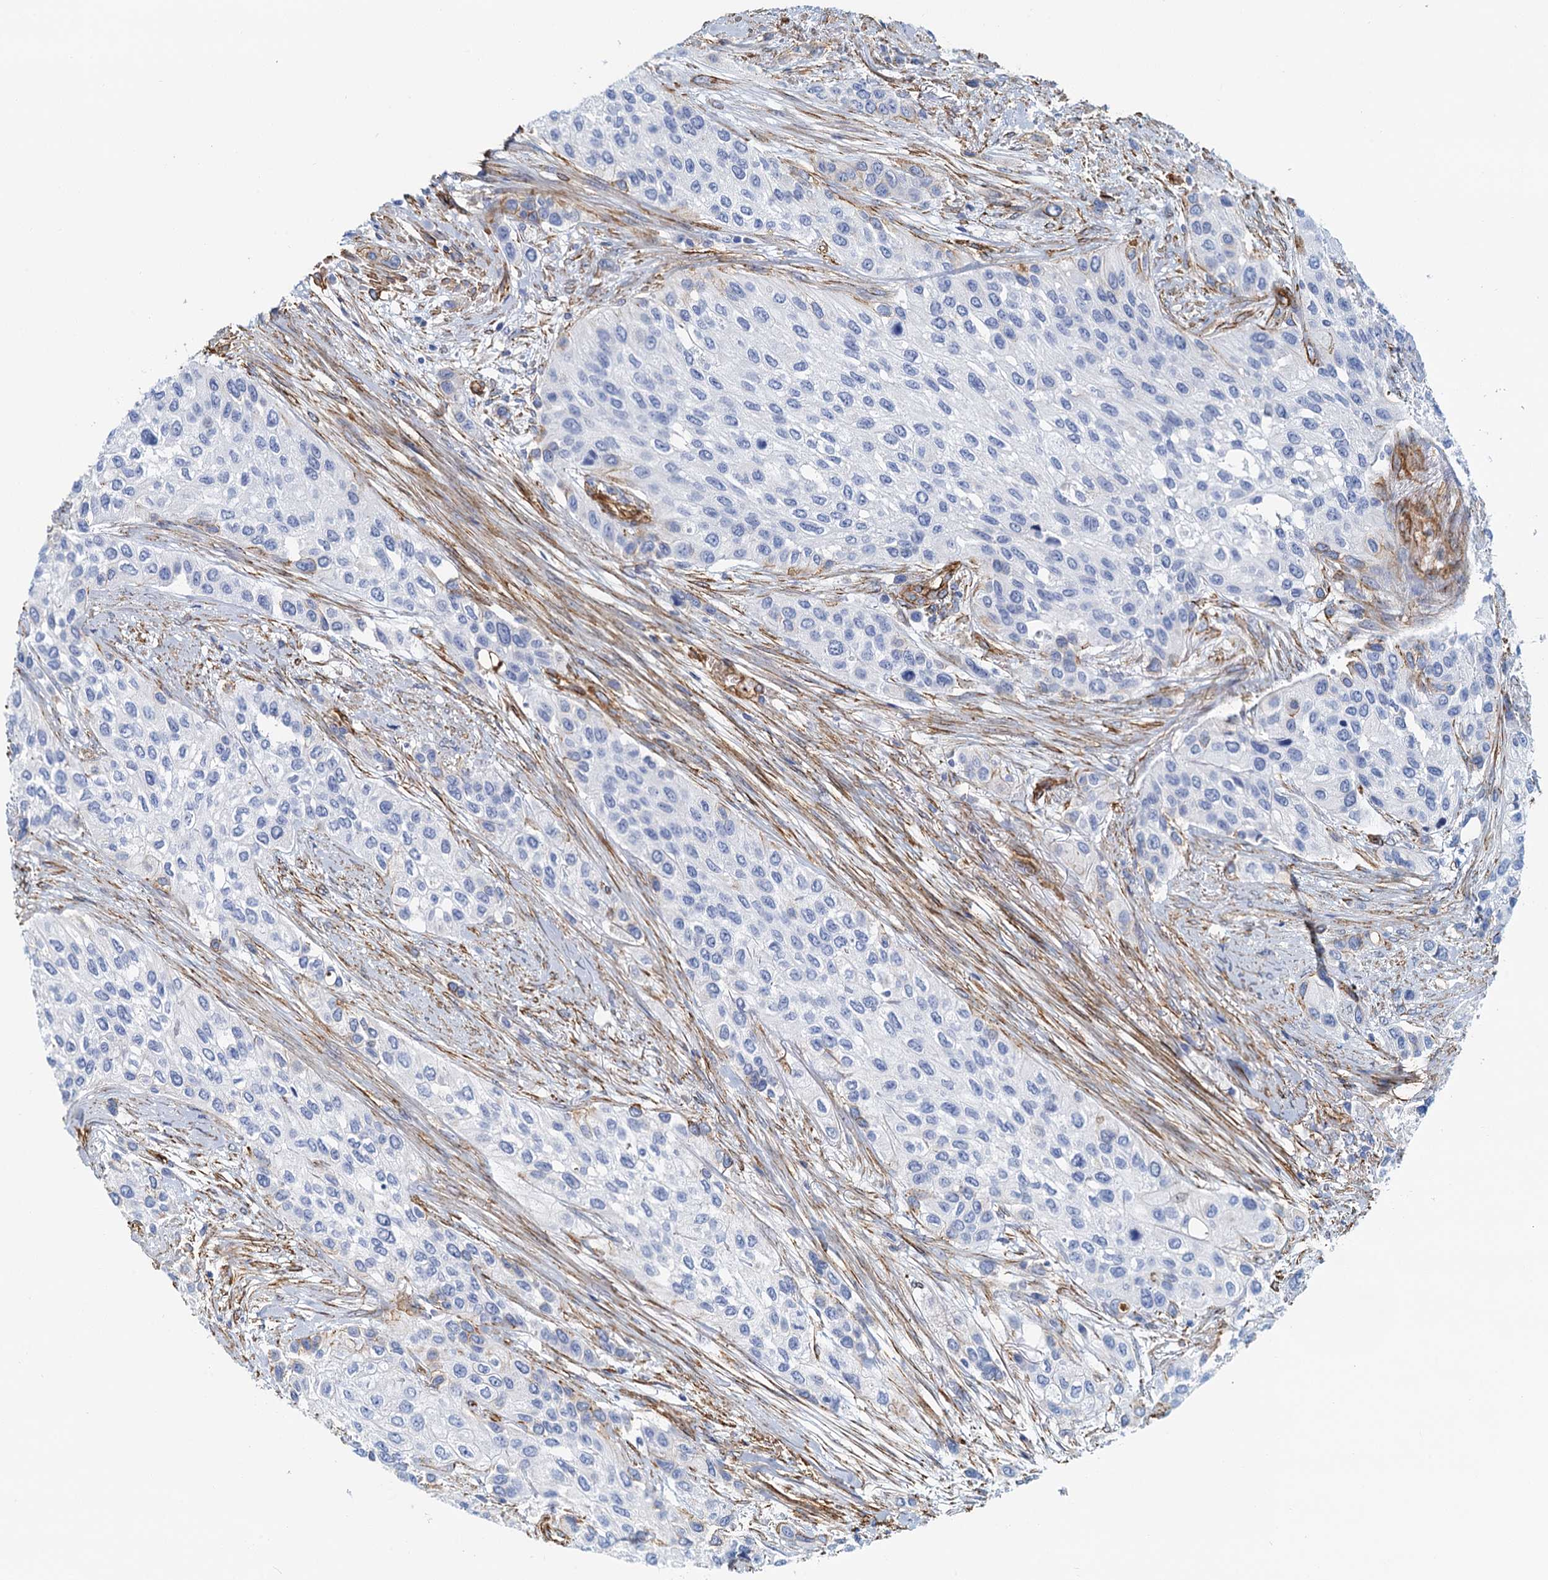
{"staining": {"intensity": "negative", "quantity": "none", "location": "none"}, "tissue": "urothelial cancer", "cell_type": "Tumor cells", "image_type": "cancer", "snomed": [{"axis": "morphology", "description": "Normal tissue, NOS"}, {"axis": "morphology", "description": "Urothelial carcinoma, High grade"}, {"axis": "topography", "description": "Vascular tissue"}, {"axis": "topography", "description": "Urinary bladder"}], "caption": "Micrograph shows no significant protein expression in tumor cells of urothelial cancer.", "gene": "DGKG", "patient": {"sex": "female", "age": 56}}